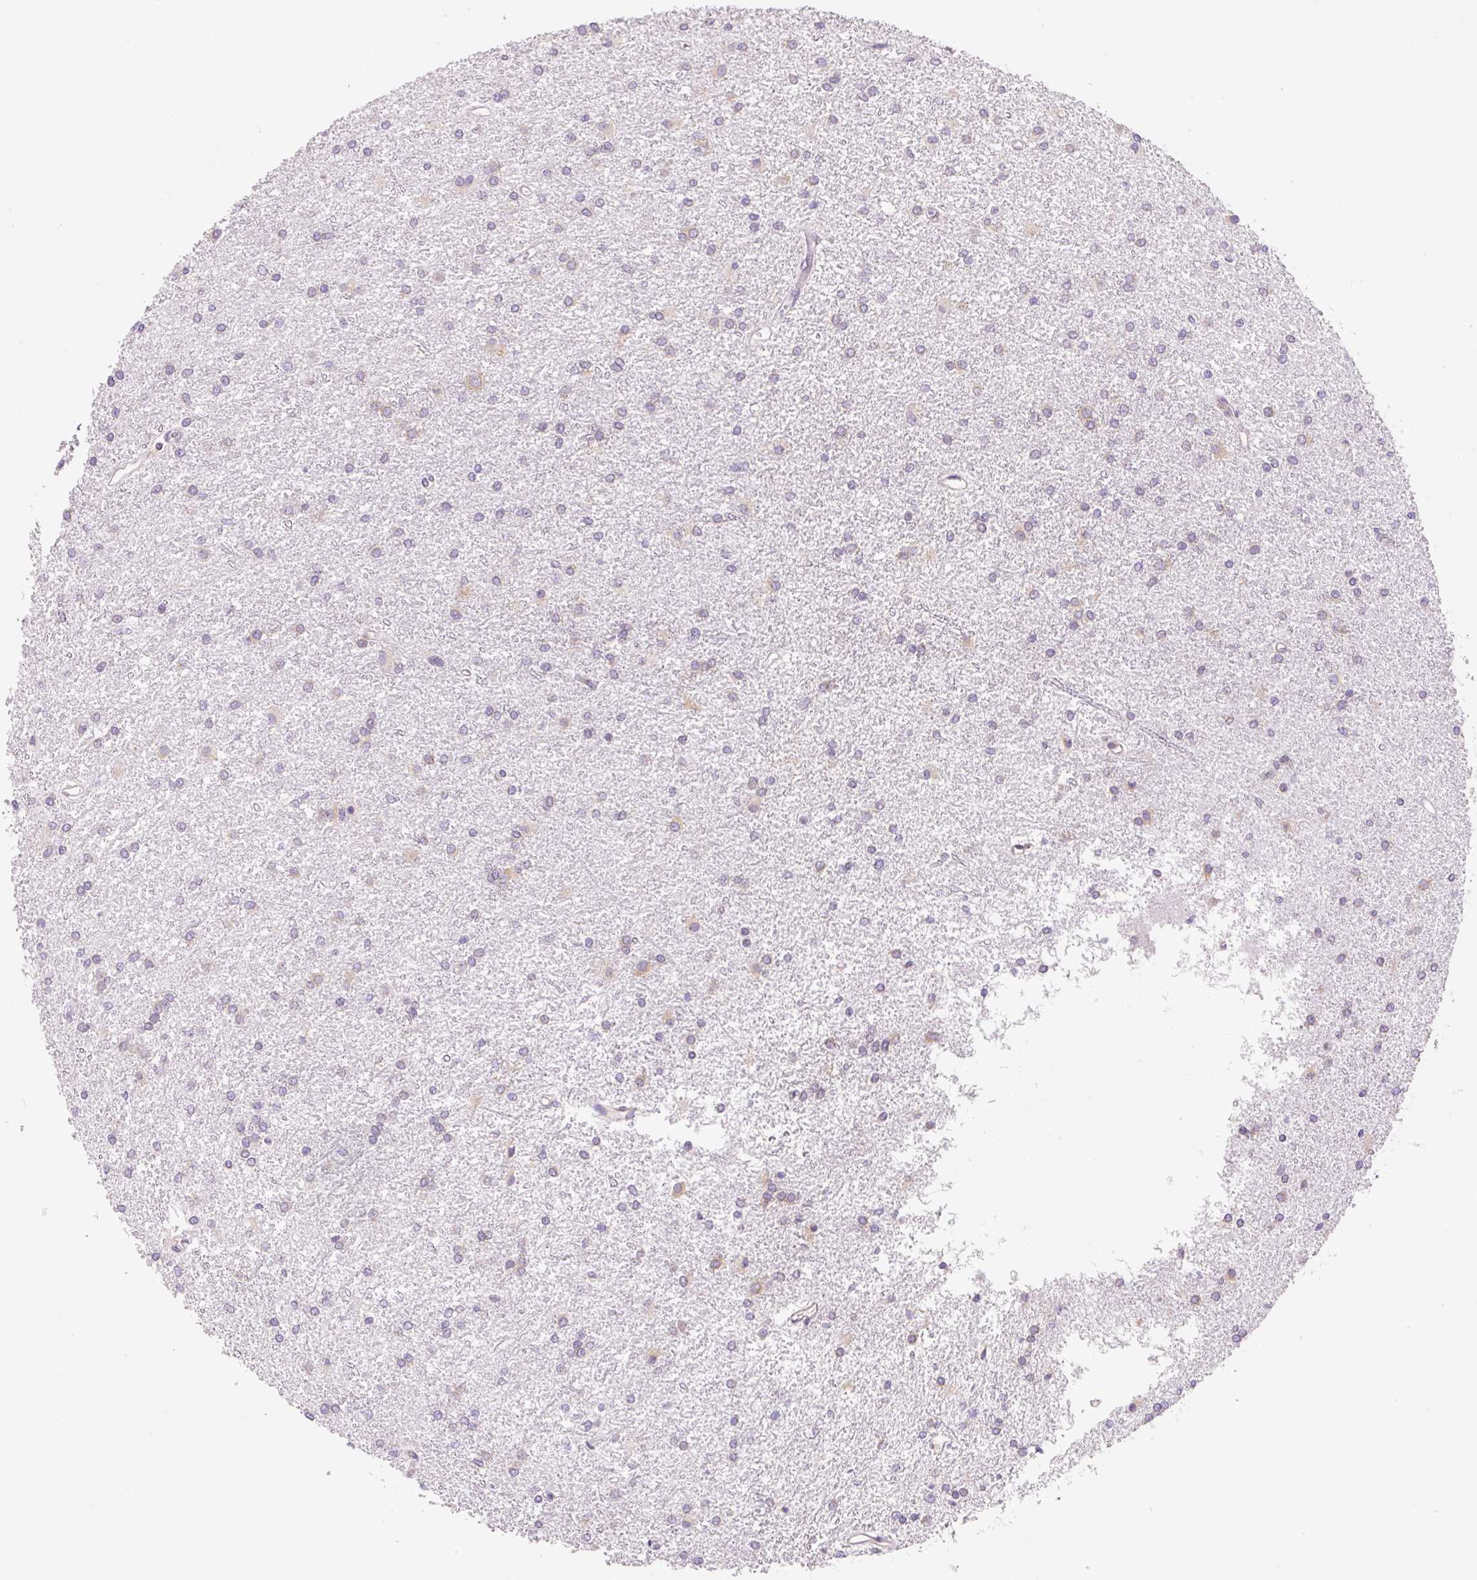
{"staining": {"intensity": "negative", "quantity": "none", "location": "none"}, "tissue": "glioma", "cell_type": "Tumor cells", "image_type": "cancer", "snomed": [{"axis": "morphology", "description": "Glioma, malignant, High grade"}, {"axis": "topography", "description": "Brain"}], "caption": "An immunohistochemistry micrograph of malignant glioma (high-grade) is shown. There is no staining in tumor cells of malignant glioma (high-grade).", "gene": "RPL18A", "patient": {"sex": "female", "age": 50}}